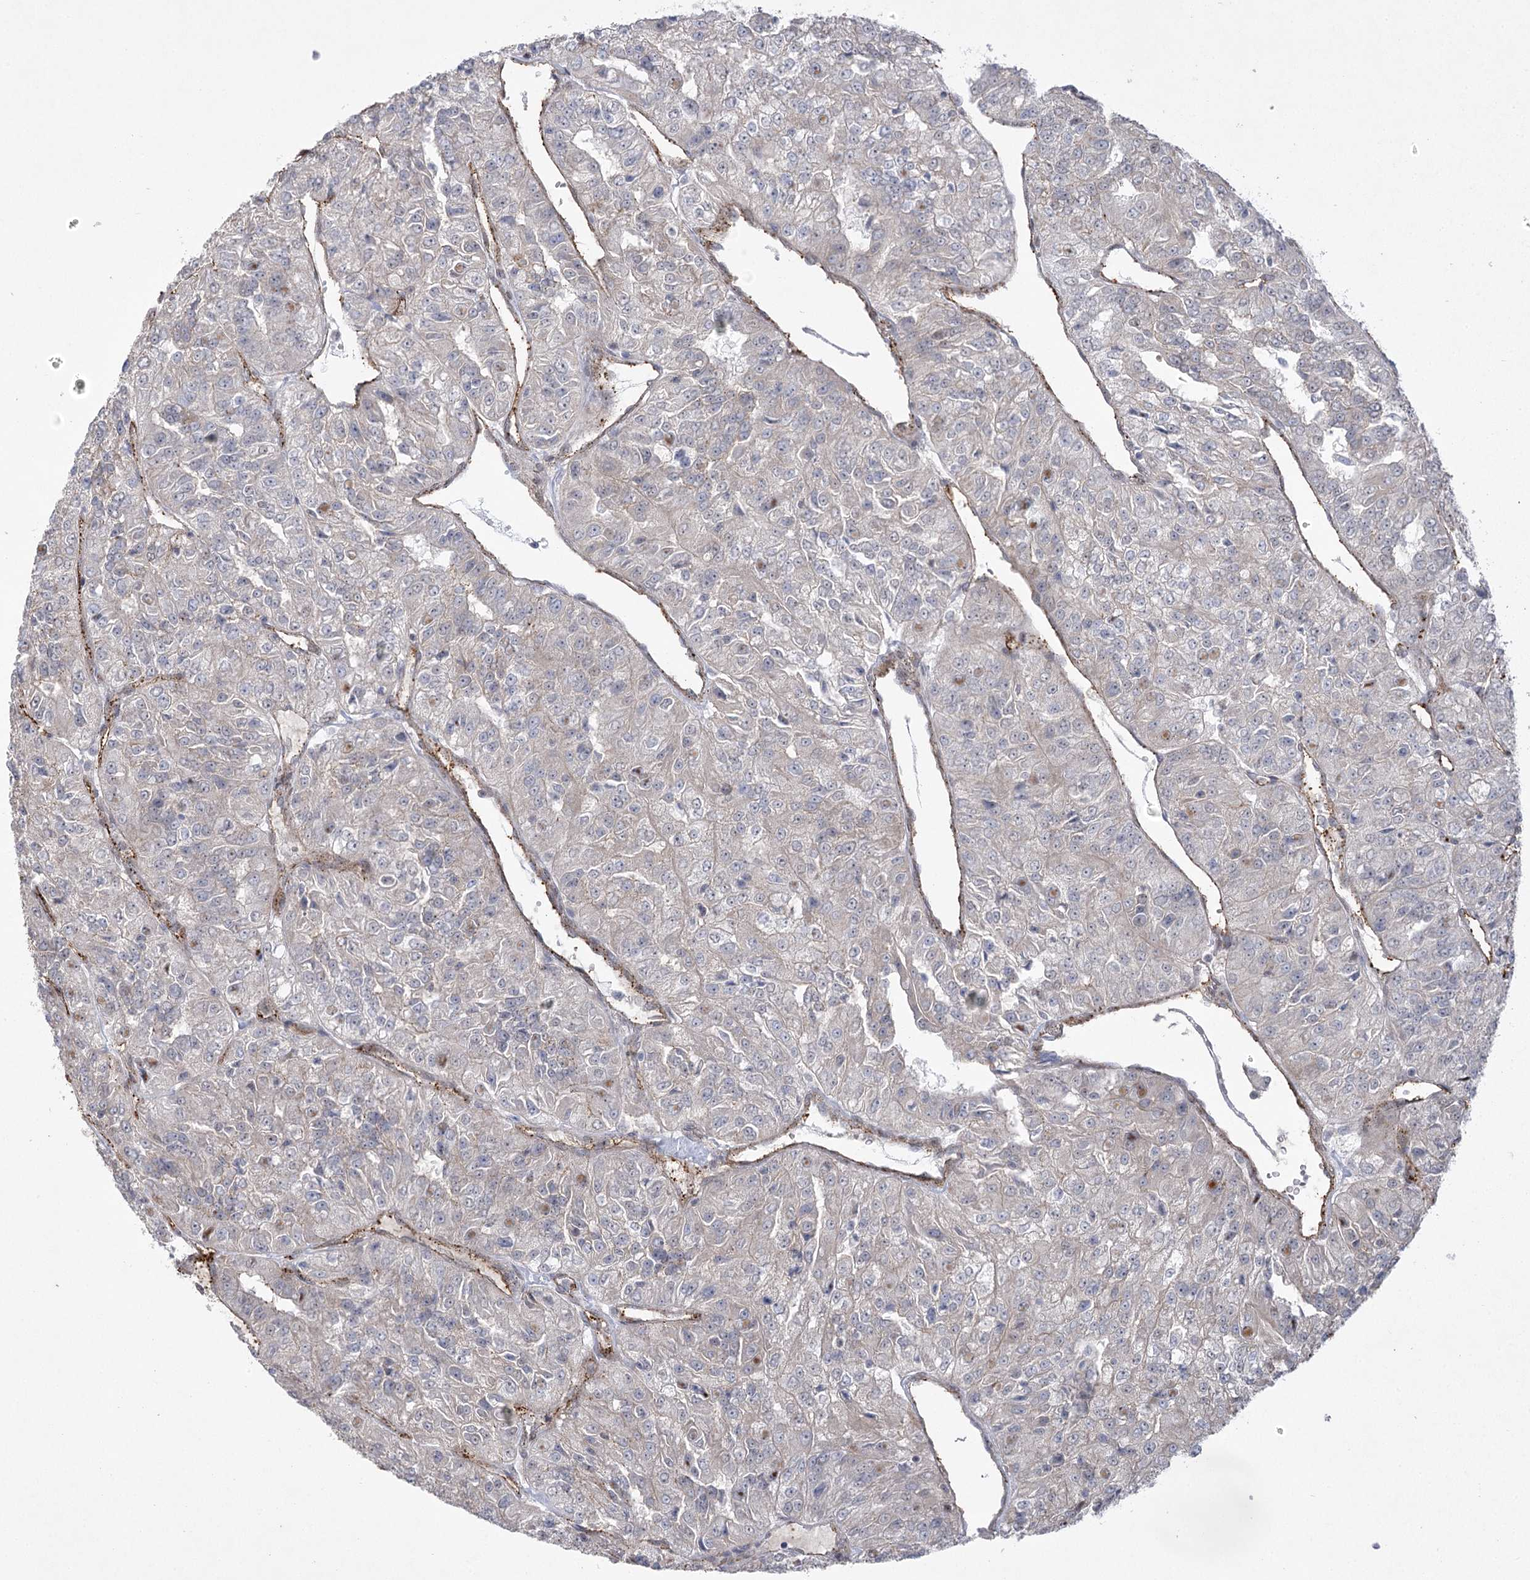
{"staining": {"intensity": "negative", "quantity": "none", "location": "none"}, "tissue": "renal cancer", "cell_type": "Tumor cells", "image_type": "cancer", "snomed": [{"axis": "morphology", "description": "Adenocarcinoma, NOS"}, {"axis": "topography", "description": "Kidney"}], "caption": "Tumor cells are negative for protein expression in human renal cancer.", "gene": "AMTN", "patient": {"sex": "female", "age": 63}}